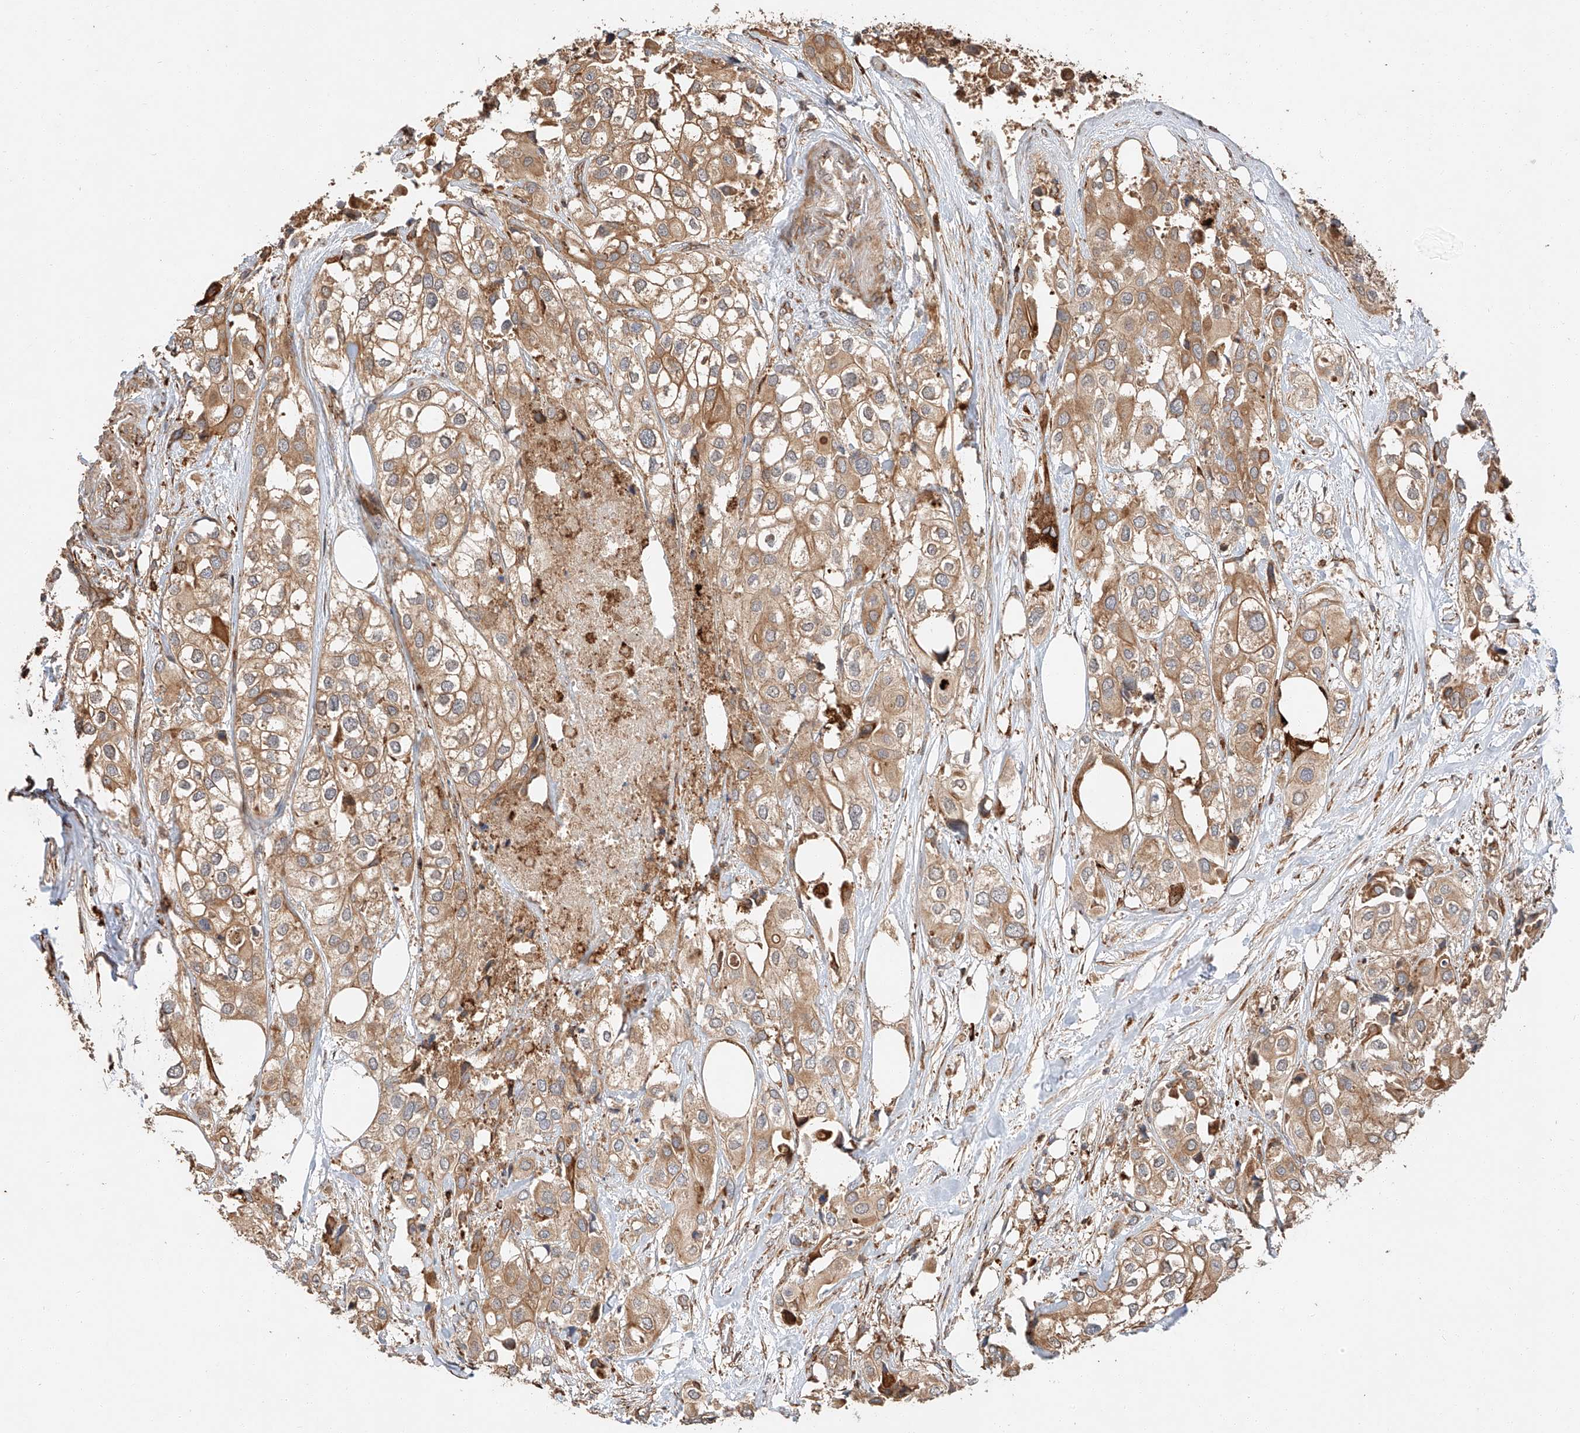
{"staining": {"intensity": "moderate", "quantity": ">75%", "location": "cytoplasmic/membranous"}, "tissue": "urothelial cancer", "cell_type": "Tumor cells", "image_type": "cancer", "snomed": [{"axis": "morphology", "description": "Urothelial carcinoma, High grade"}, {"axis": "topography", "description": "Urinary bladder"}], "caption": "Immunohistochemistry (IHC) of human urothelial carcinoma (high-grade) demonstrates medium levels of moderate cytoplasmic/membranous positivity in about >75% of tumor cells. (DAB (3,3'-diaminobenzidine) = brown stain, brightfield microscopy at high magnification).", "gene": "ZNF84", "patient": {"sex": "male", "age": 64}}